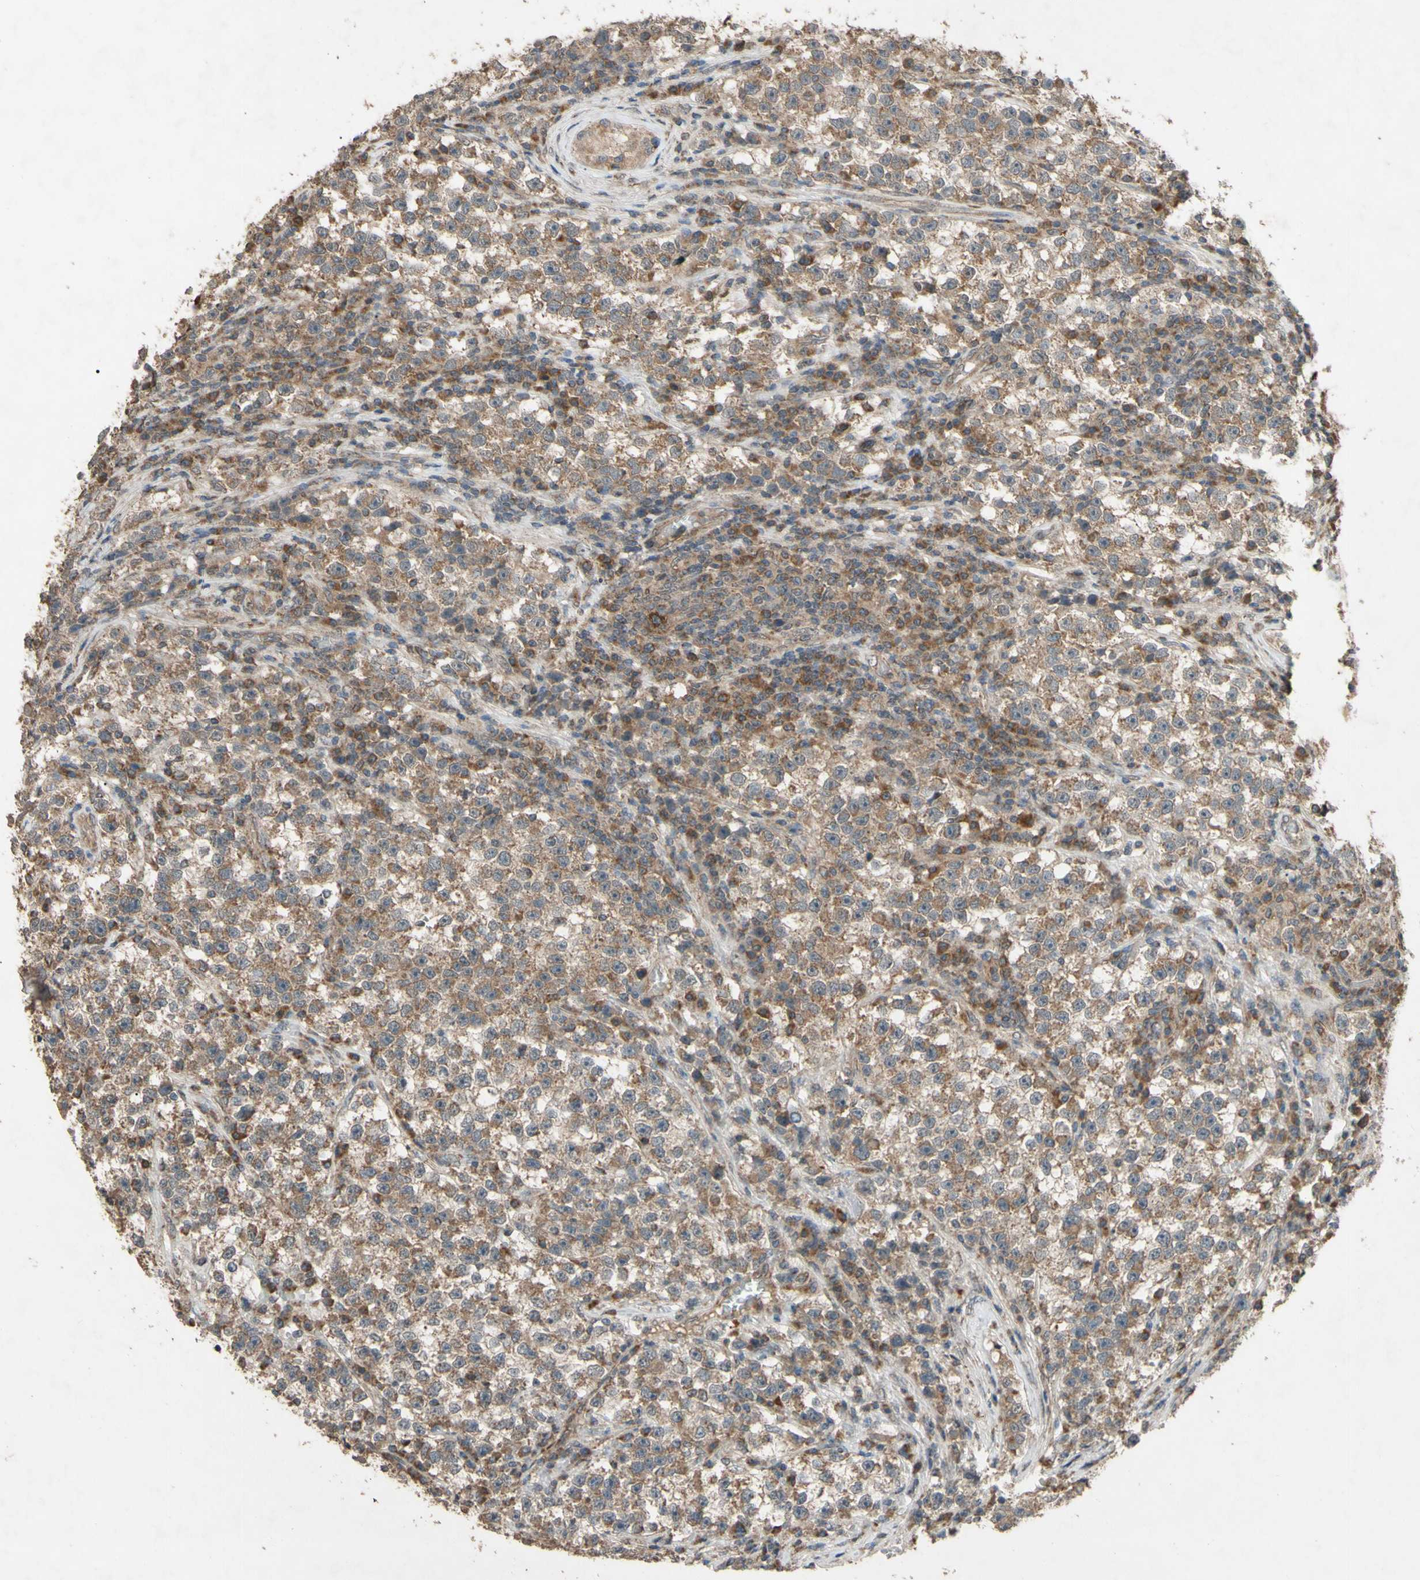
{"staining": {"intensity": "moderate", "quantity": ">75%", "location": "cytoplasmic/membranous"}, "tissue": "testis cancer", "cell_type": "Tumor cells", "image_type": "cancer", "snomed": [{"axis": "morphology", "description": "Seminoma, NOS"}, {"axis": "topography", "description": "Testis"}], "caption": "Immunohistochemistry staining of testis seminoma, which demonstrates medium levels of moderate cytoplasmic/membranous expression in about >75% of tumor cells indicating moderate cytoplasmic/membranous protein staining. The staining was performed using DAB (3,3'-diaminobenzidine) (brown) for protein detection and nuclei were counterstained in hematoxylin (blue).", "gene": "CD164", "patient": {"sex": "male", "age": 22}}